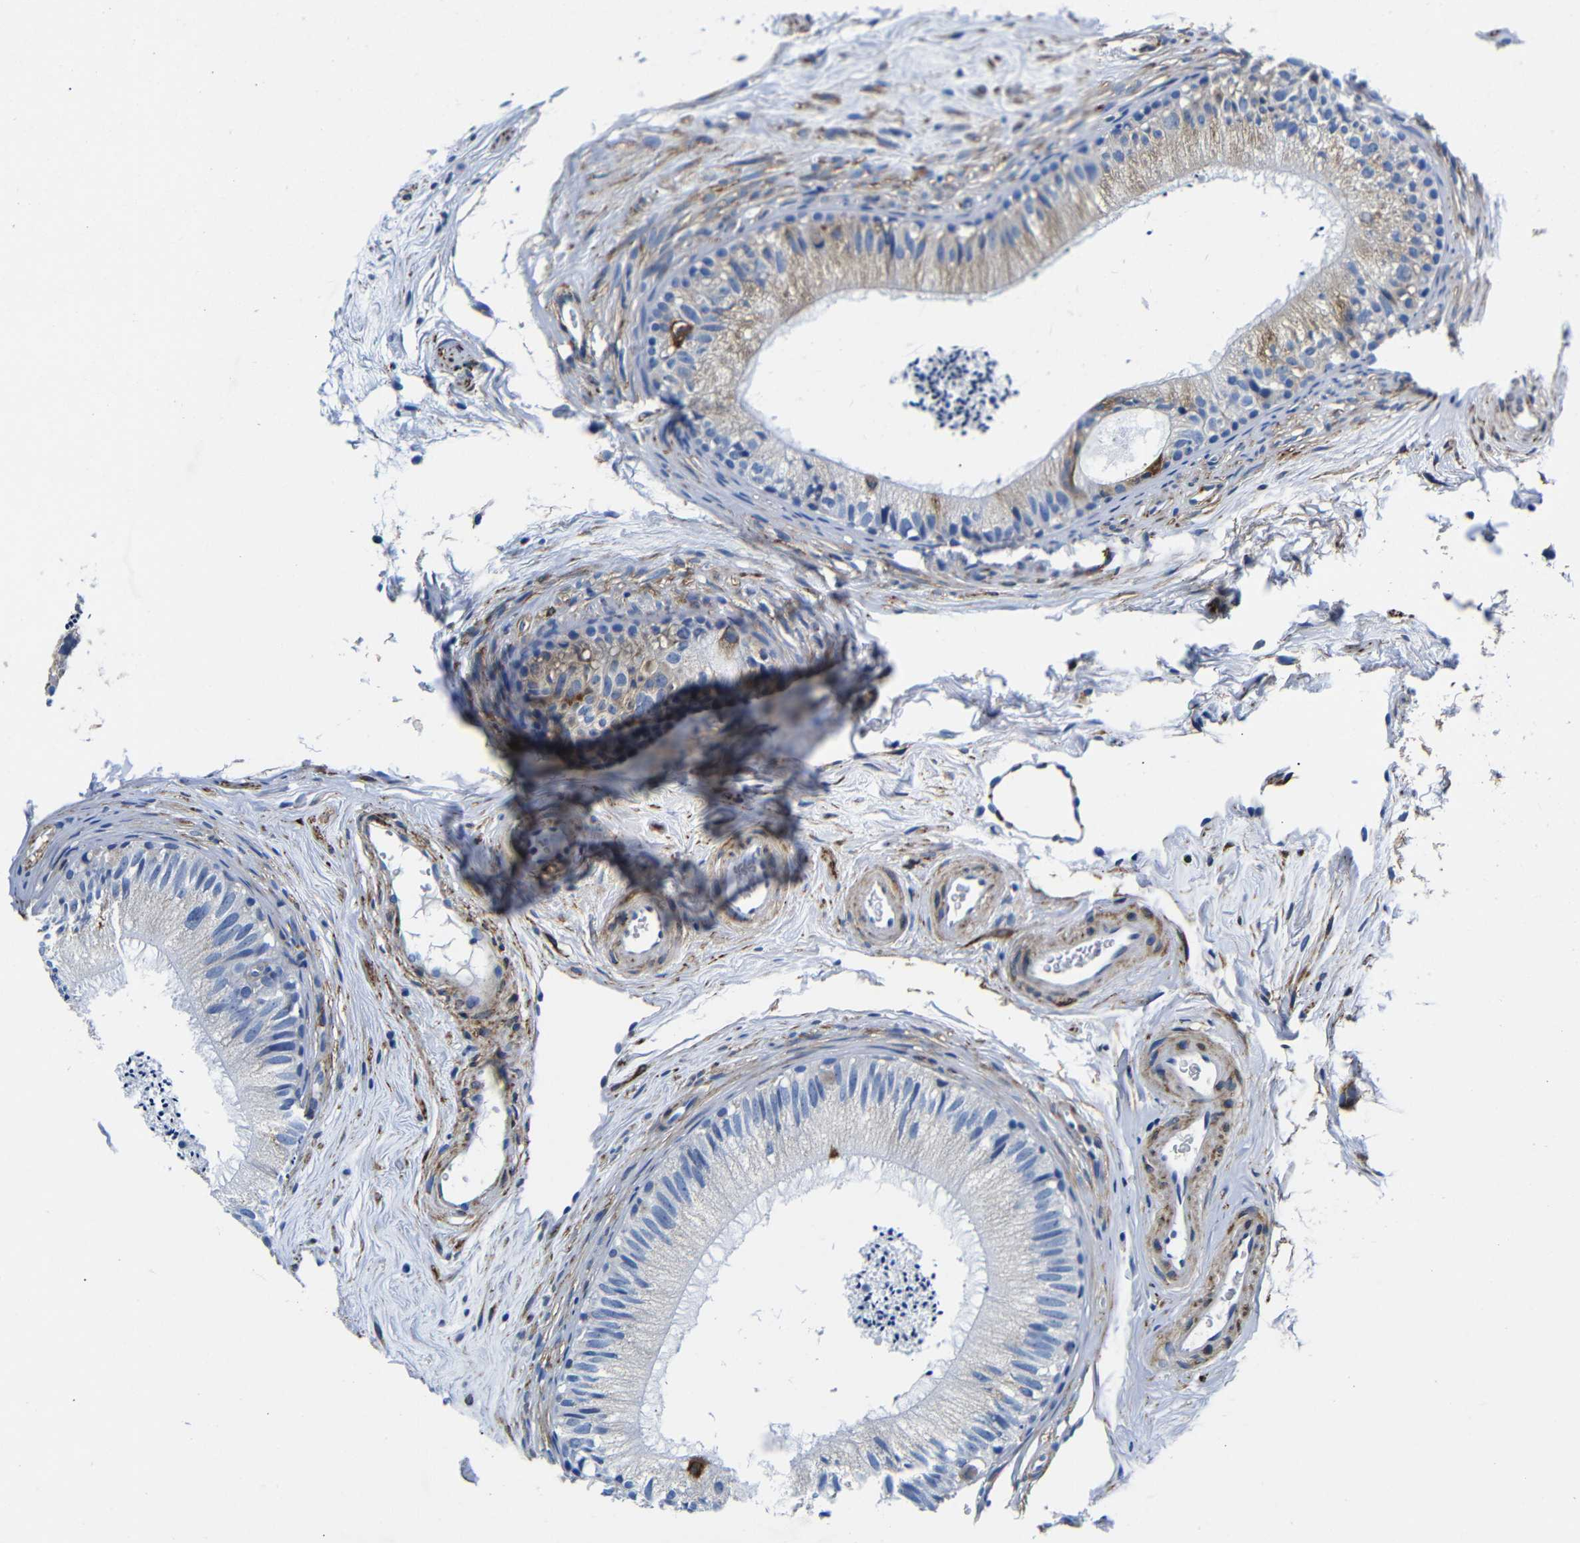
{"staining": {"intensity": "weak", "quantity": "<25%", "location": "cytoplasmic/membranous"}, "tissue": "epididymis", "cell_type": "Glandular cells", "image_type": "normal", "snomed": [{"axis": "morphology", "description": "Normal tissue, NOS"}, {"axis": "topography", "description": "Epididymis"}], "caption": "Glandular cells are negative for brown protein staining in benign epididymis. (Stains: DAB immunohistochemistry with hematoxylin counter stain, Microscopy: brightfield microscopy at high magnification).", "gene": "LRIG1", "patient": {"sex": "male", "age": 56}}